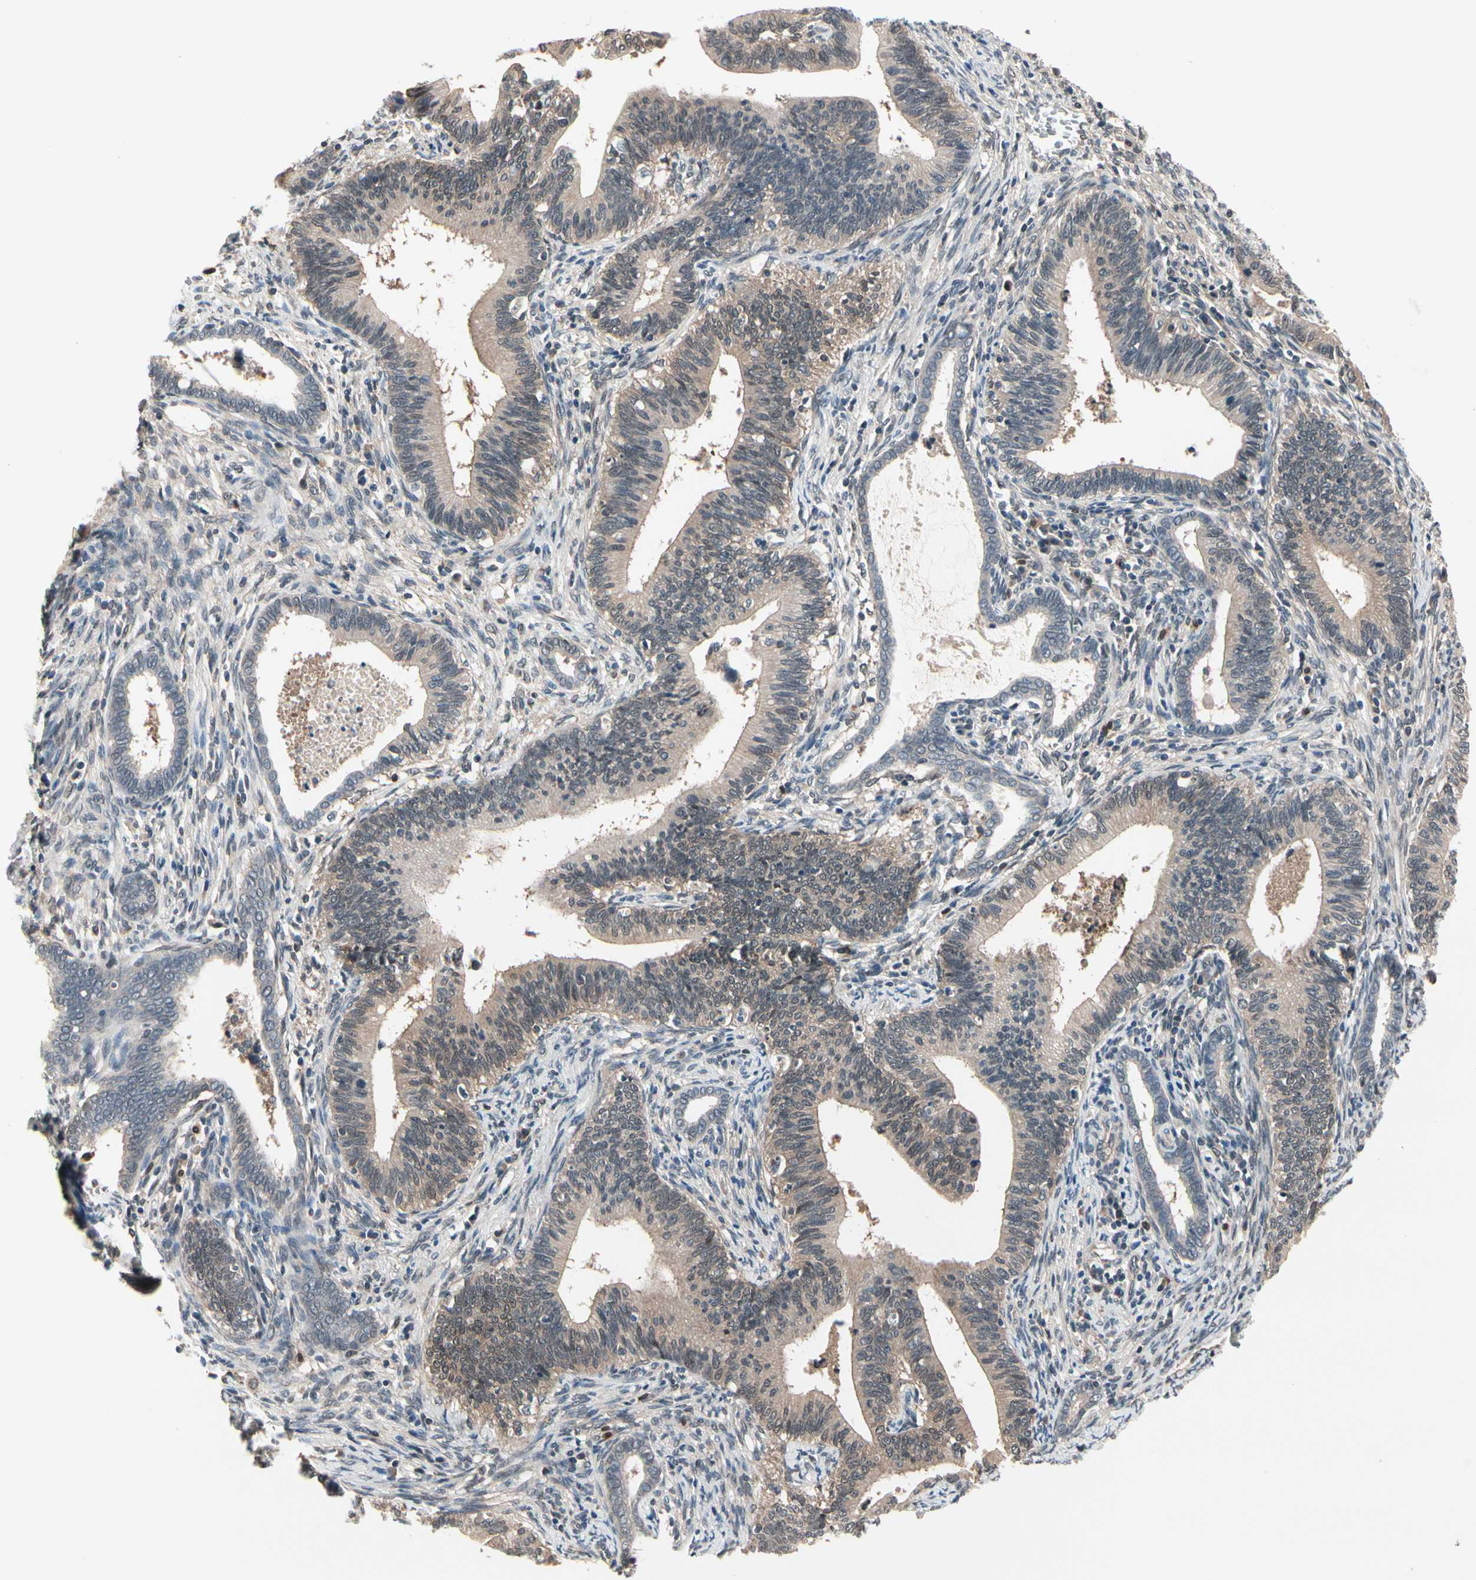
{"staining": {"intensity": "weak", "quantity": ">75%", "location": "cytoplasmic/membranous"}, "tissue": "cervical cancer", "cell_type": "Tumor cells", "image_type": "cancer", "snomed": [{"axis": "morphology", "description": "Adenocarcinoma, NOS"}, {"axis": "topography", "description": "Cervix"}], "caption": "Approximately >75% of tumor cells in cervical cancer display weak cytoplasmic/membranous protein staining as visualized by brown immunohistochemical staining.", "gene": "PRDX6", "patient": {"sex": "female", "age": 44}}